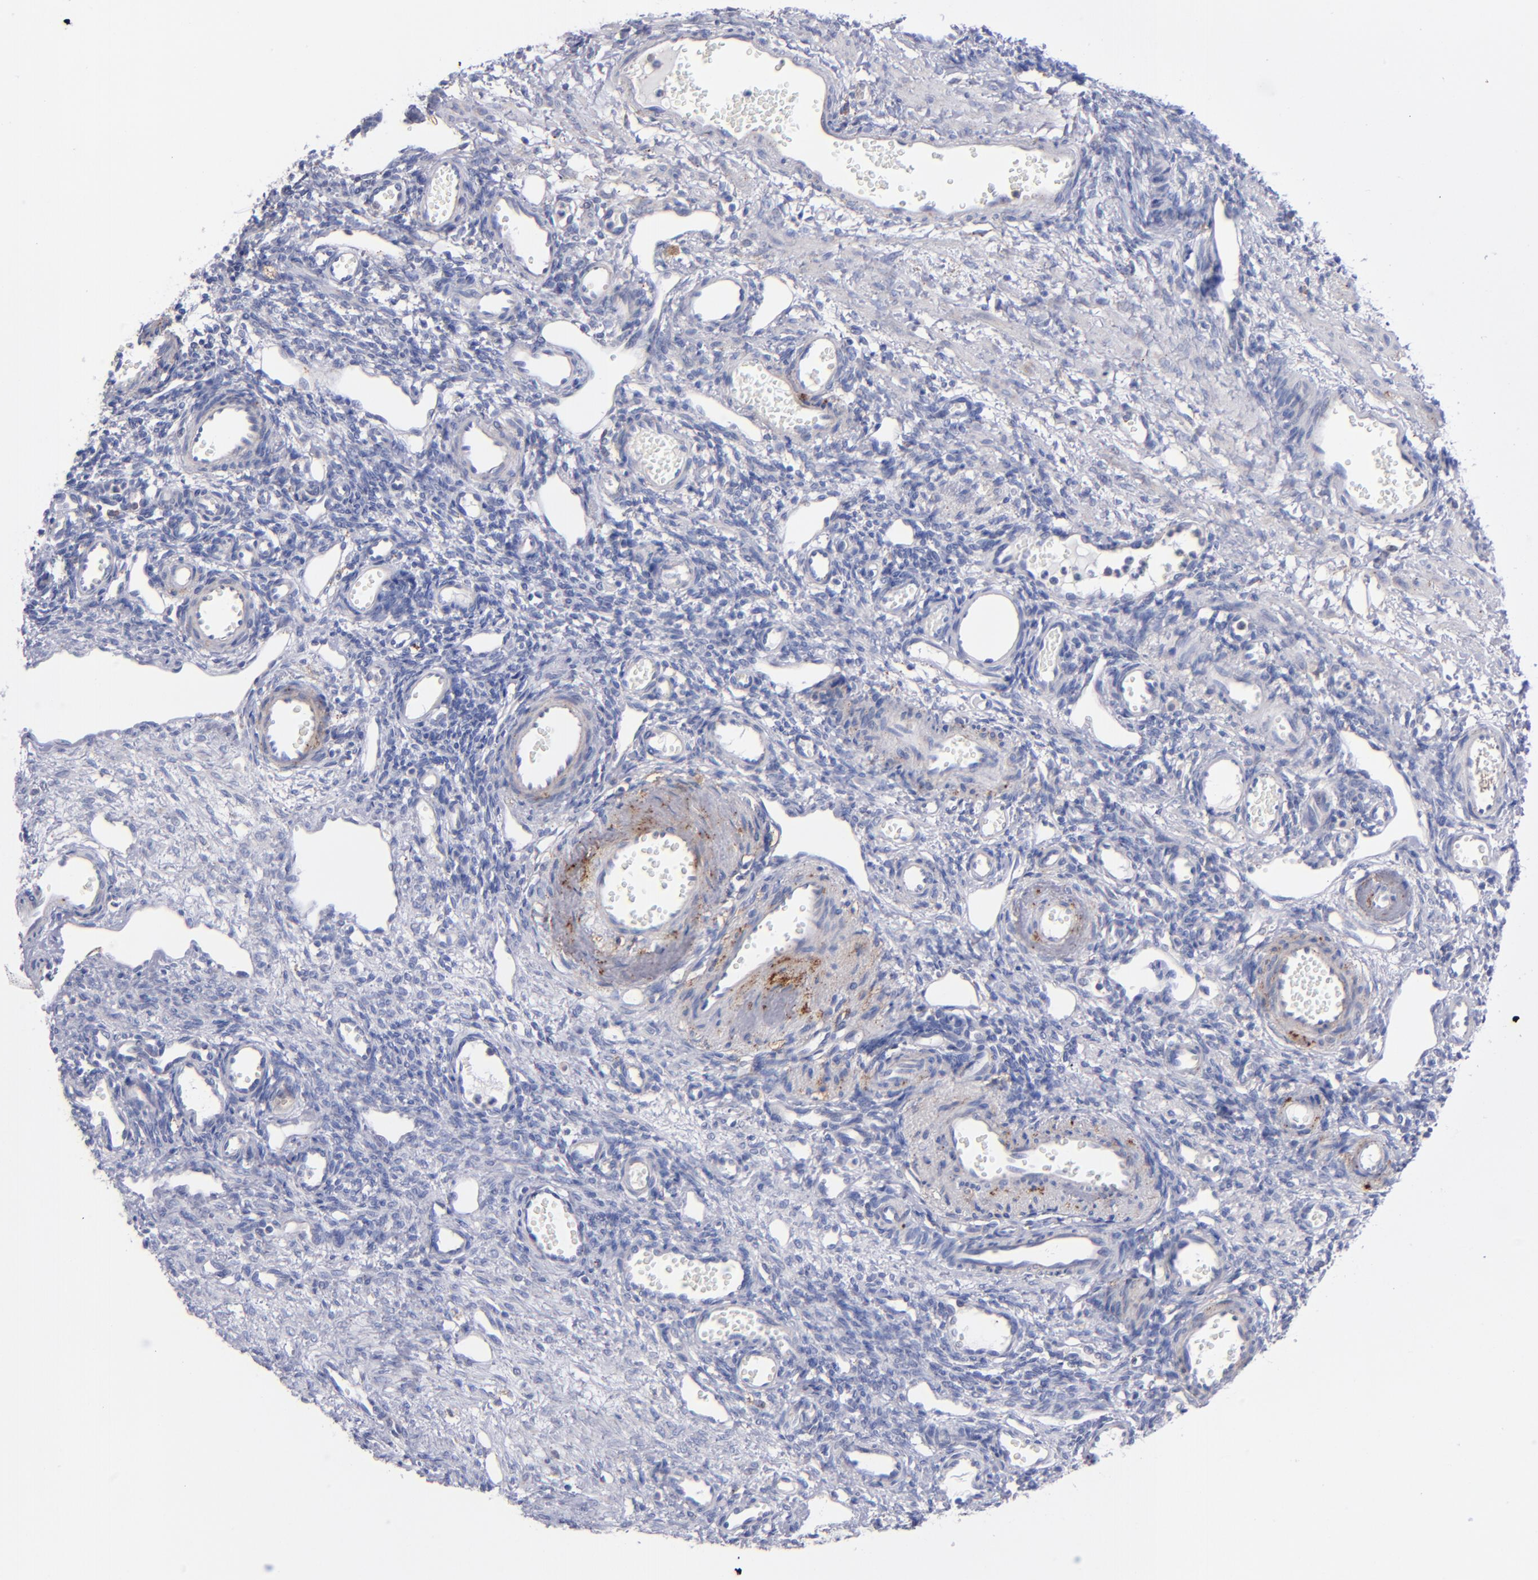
{"staining": {"intensity": "weak", "quantity": "<25%", "location": "cytoplasmic/membranous"}, "tissue": "ovary", "cell_type": "Follicle cells", "image_type": "normal", "snomed": [{"axis": "morphology", "description": "Normal tissue, NOS"}, {"axis": "topography", "description": "Ovary"}], "caption": "This is an immunohistochemistry (IHC) image of unremarkable human ovary. There is no expression in follicle cells.", "gene": "MFGE8", "patient": {"sex": "female", "age": 33}}